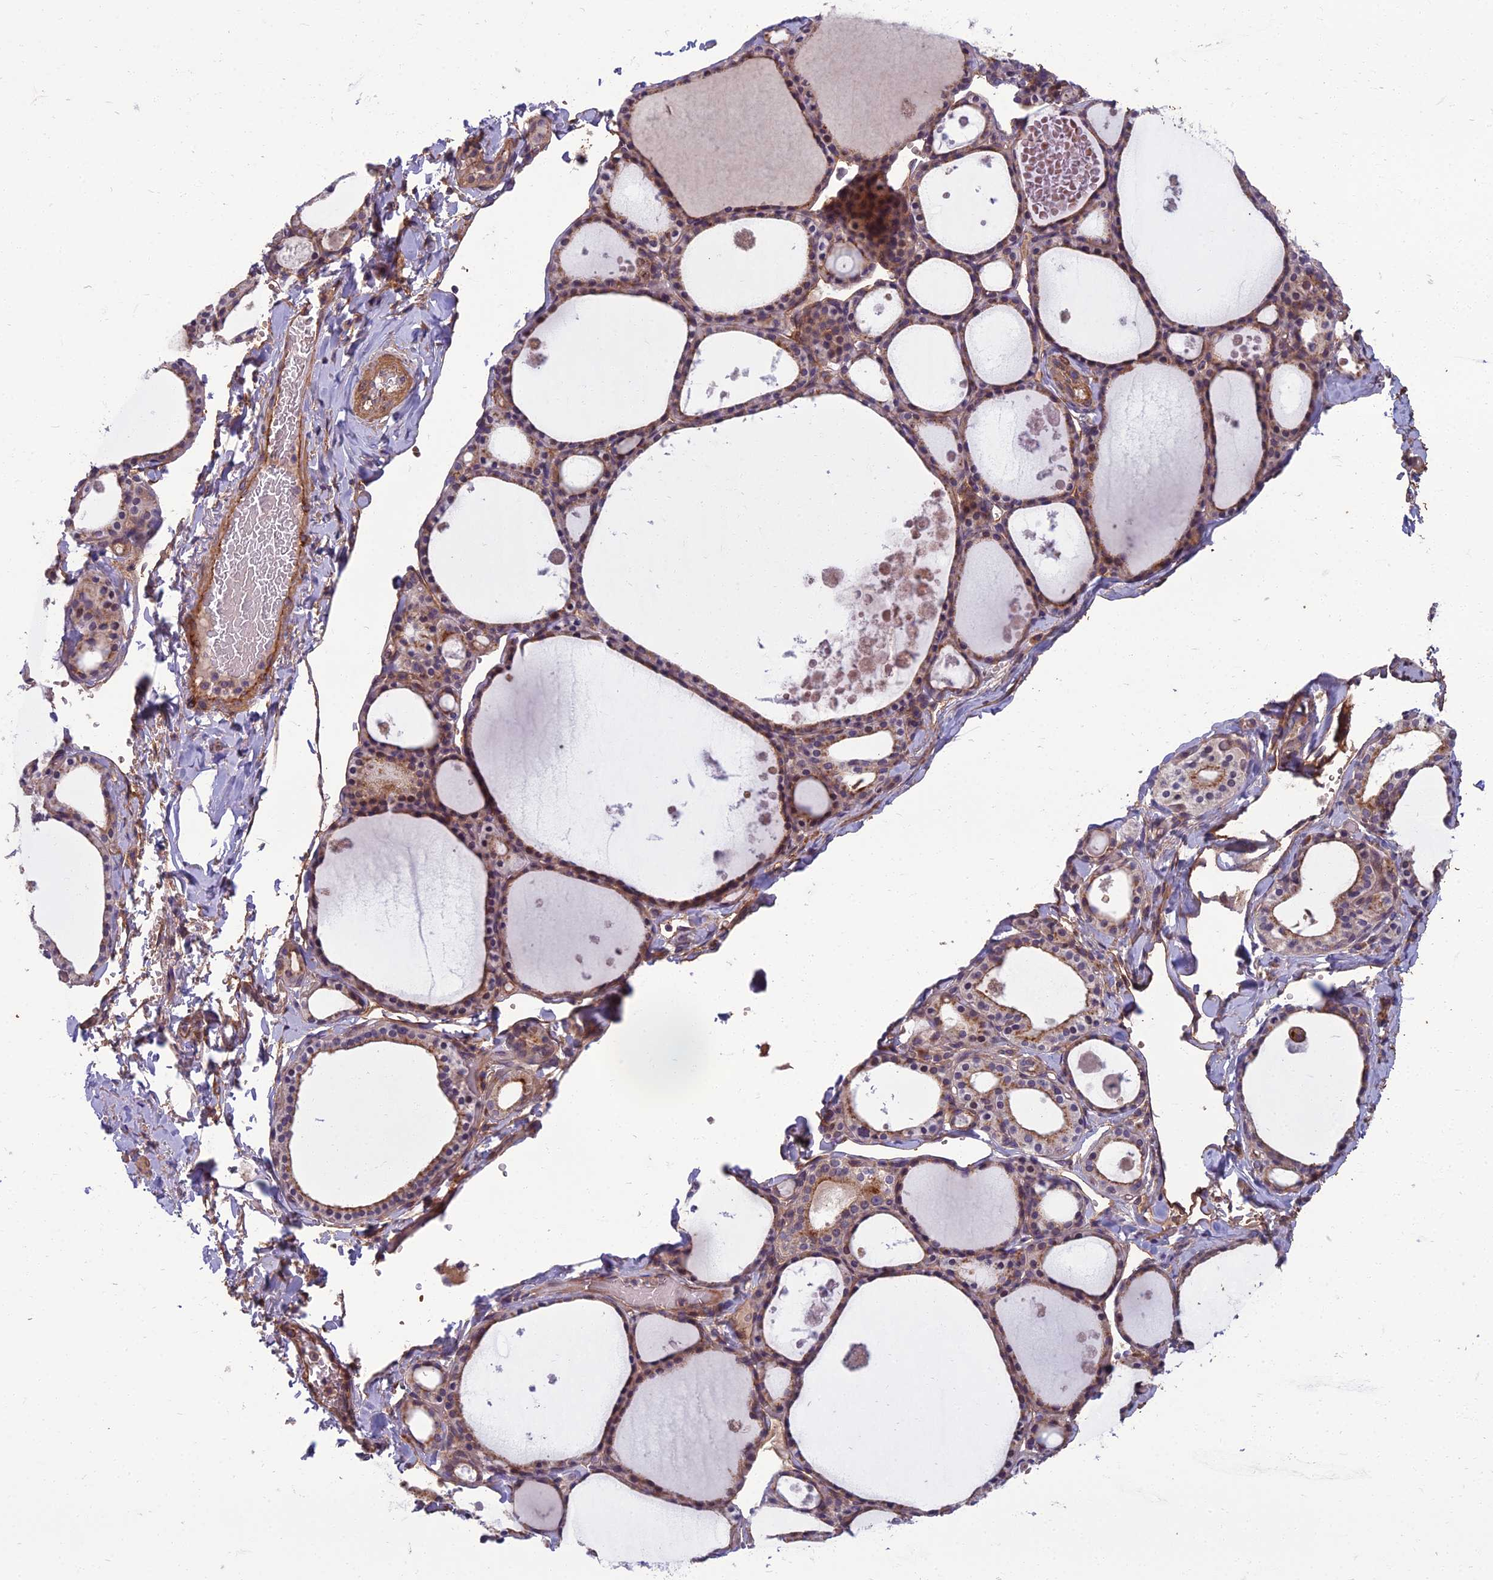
{"staining": {"intensity": "moderate", "quantity": ">75%", "location": "cytoplasmic/membranous"}, "tissue": "thyroid gland", "cell_type": "Glandular cells", "image_type": "normal", "snomed": [{"axis": "morphology", "description": "Normal tissue, NOS"}, {"axis": "topography", "description": "Thyroid gland"}], "caption": "Glandular cells show medium levels of moderate cytoplasmic/membranous expression in about >75% of cells in benign human thyroid gland.", "gene": "WDR24", "patient": {"sex": "male", "age": 56}}